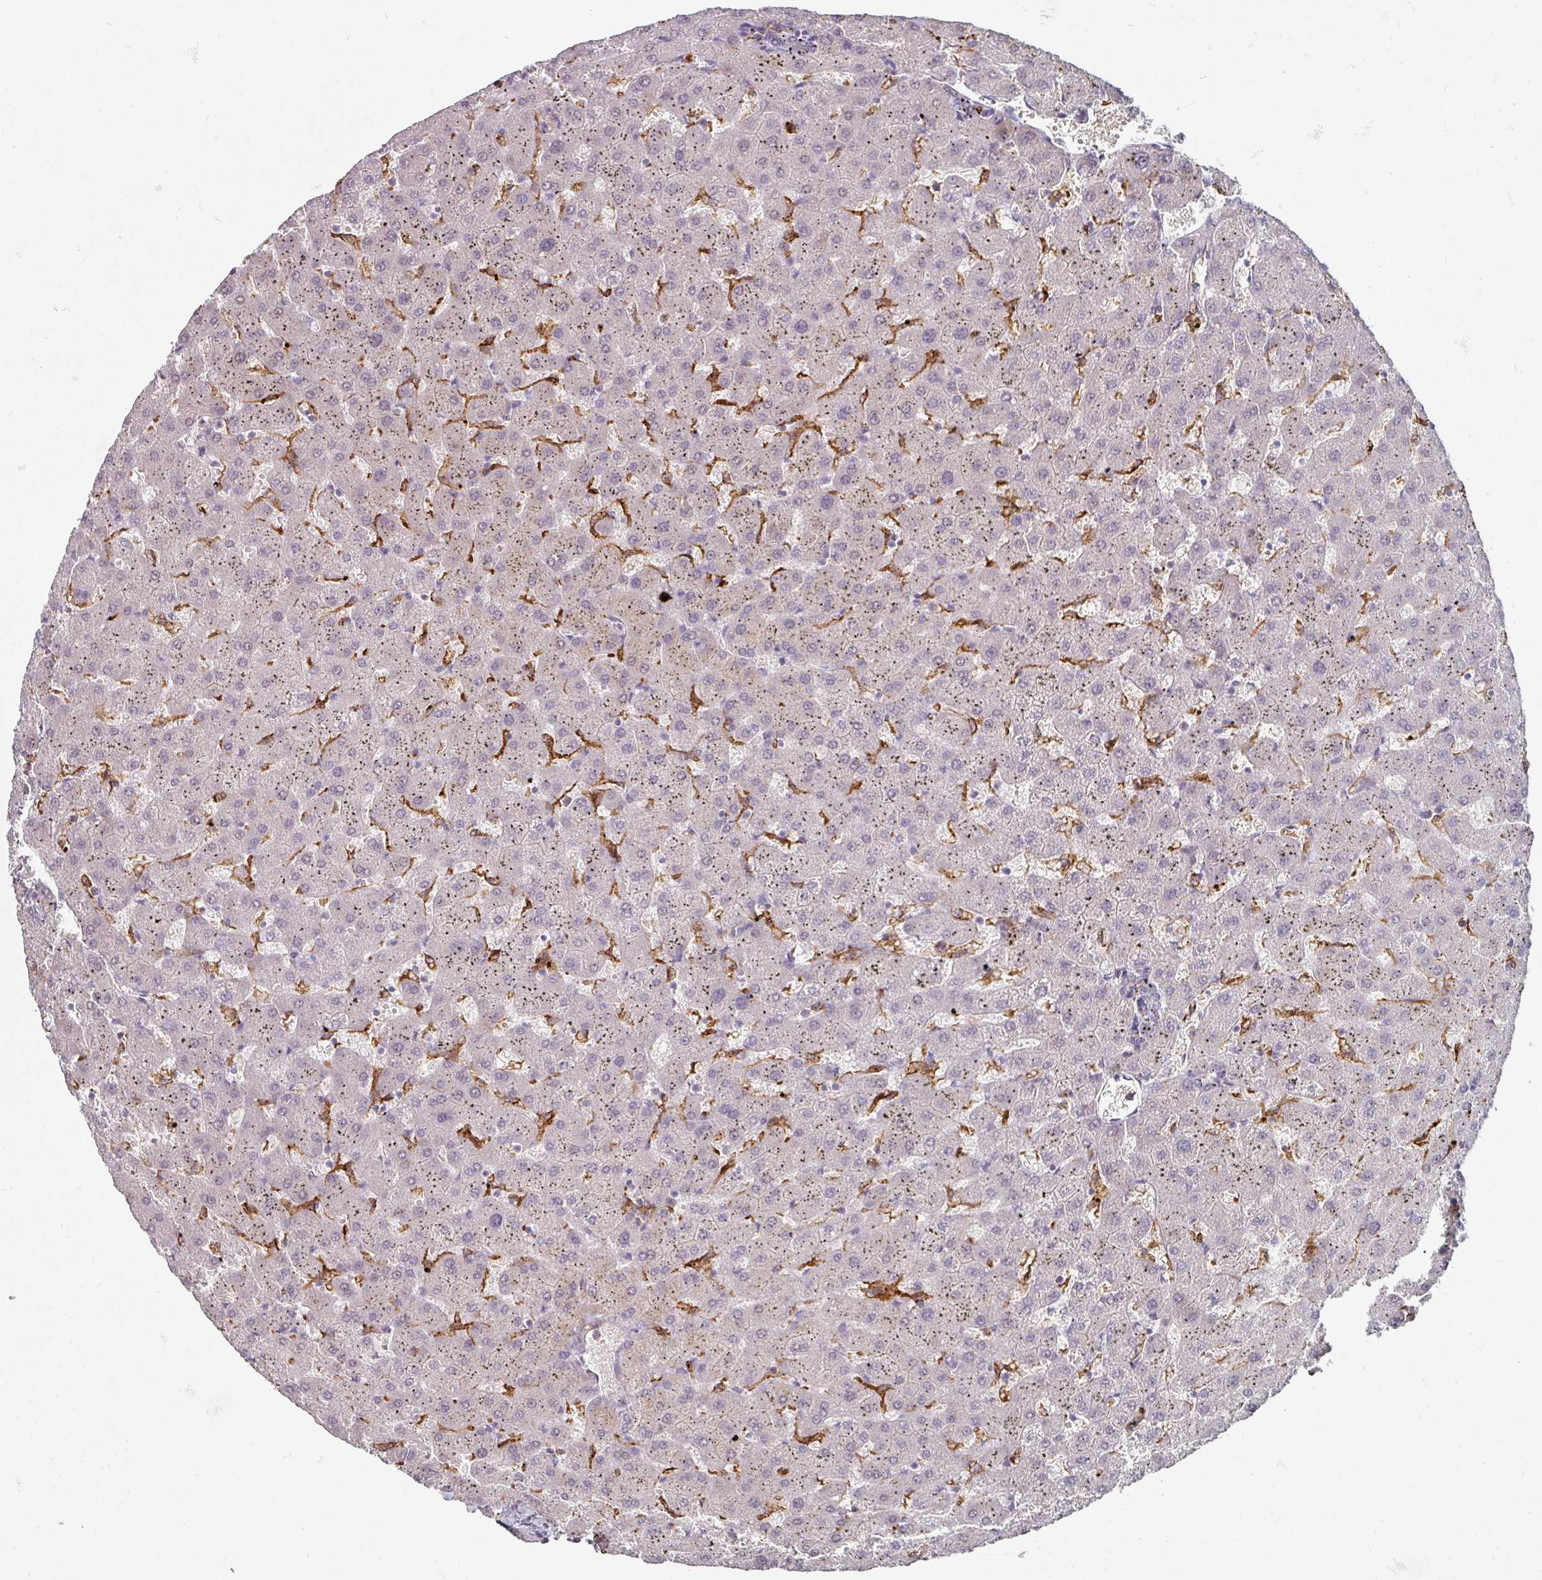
{"staining": {"intensity": "negative", "quantity": "none", "location": "none"}, "tissue": "liver", "cell_type": "Cholangiocytes", "image_type": "normal", "snomed": [{"axis": "morphology", "description": "Normal tissue, NOS"}, {"axis": "topography", "description": "Liver"}], "caption": "IHC photomicrograph of benign liver stained for a protein (brown), which exhibits no expression in cholangiocytes. The staining is performed using DAB brown chromogen with nuclei counter-stained in using hematoxylin.", "gene": "WSB2", "patient": {"sex": "female", "age": 63}}